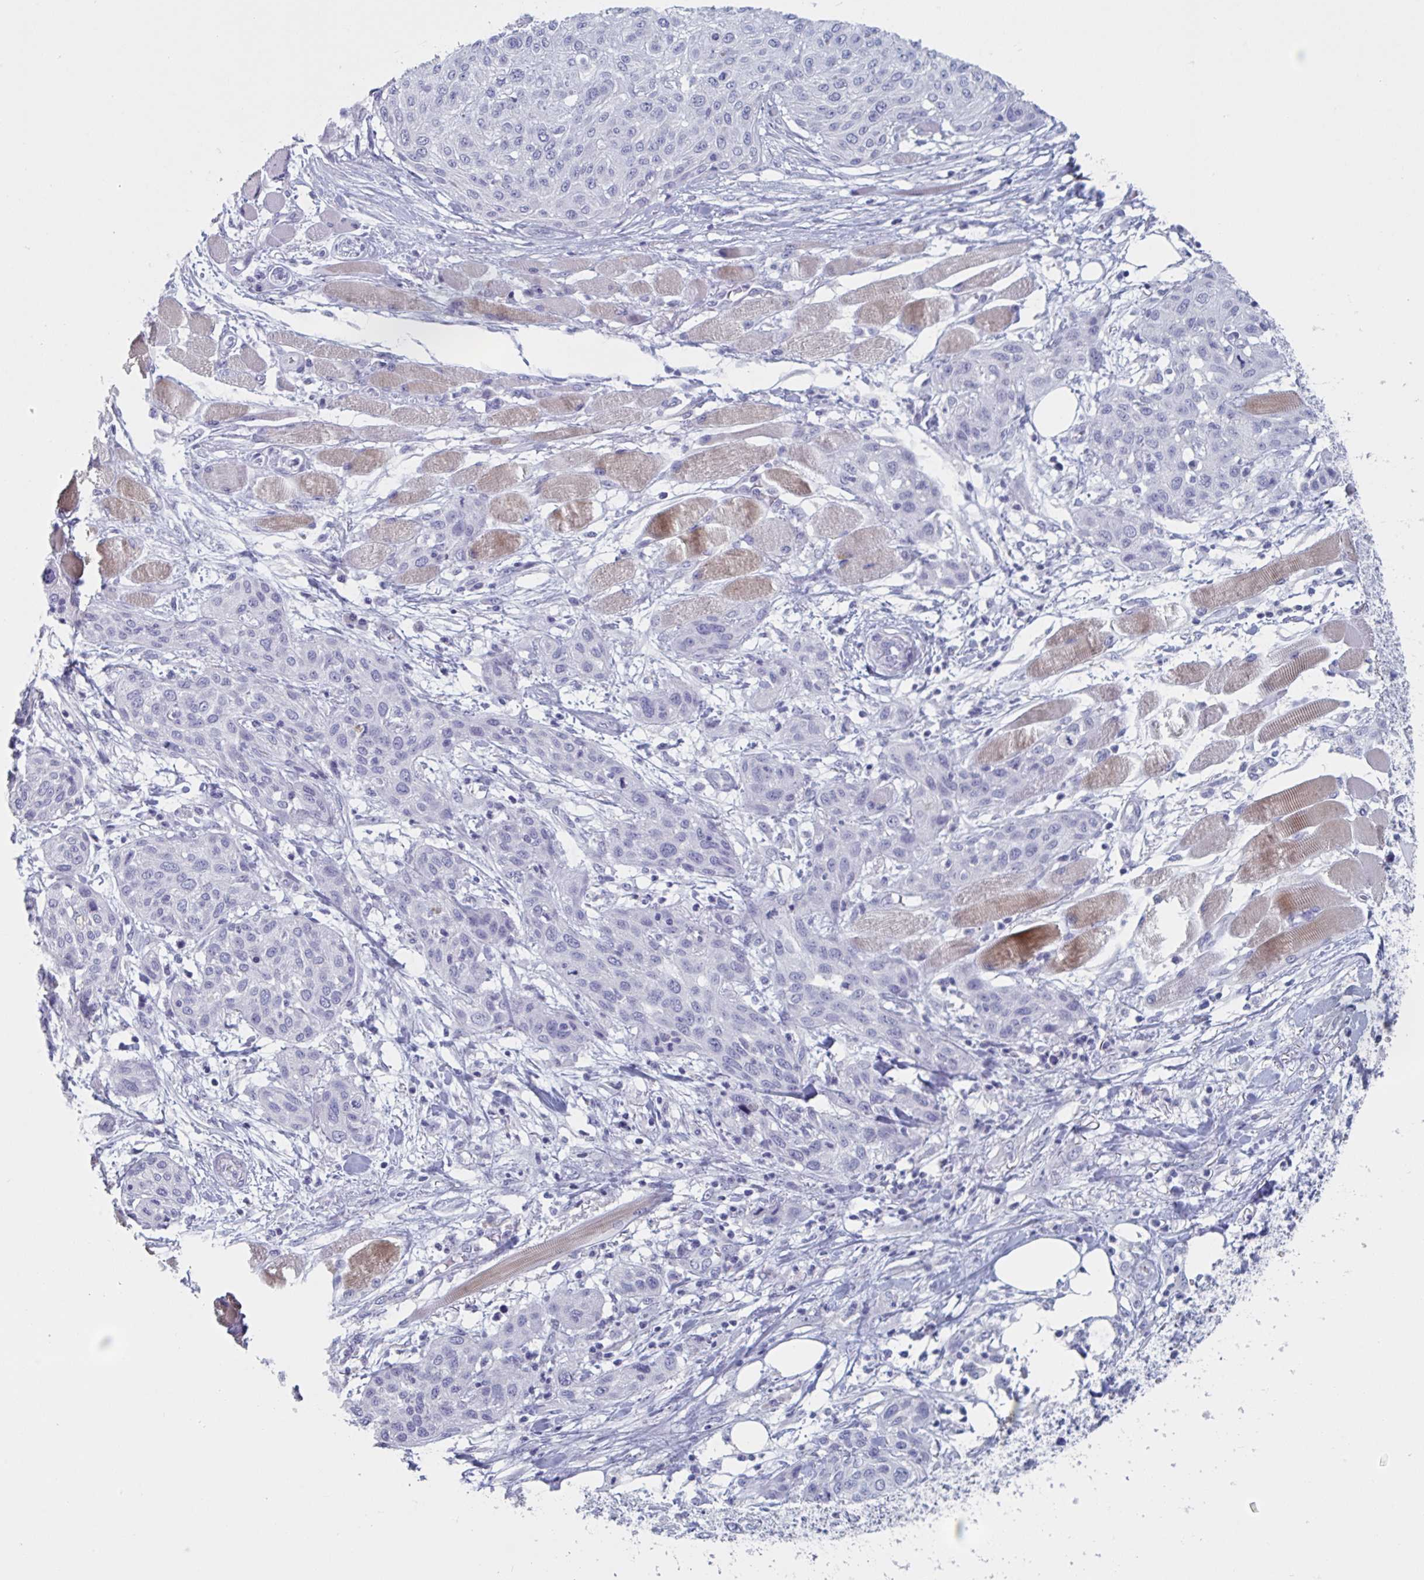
{"staining": {"intensity": "negative", "quantity": "none", "location": "none"}, "tissue": "skin cancer", "cell_type": "Tumor cells", "image_type": "cancer", "snomed": [{"axis": "morphology", "description": "Squamous cell carcinoma, NOS"}, {"axis": "topography", "description": "Skin"}], "caption": "Protein analysis of skin cancer (squamous cell carcinoma) exhibits no significant positivity in tumor cells.", "gene": "NDUFC2", "patient": {"sex": "female", "age": 87}}